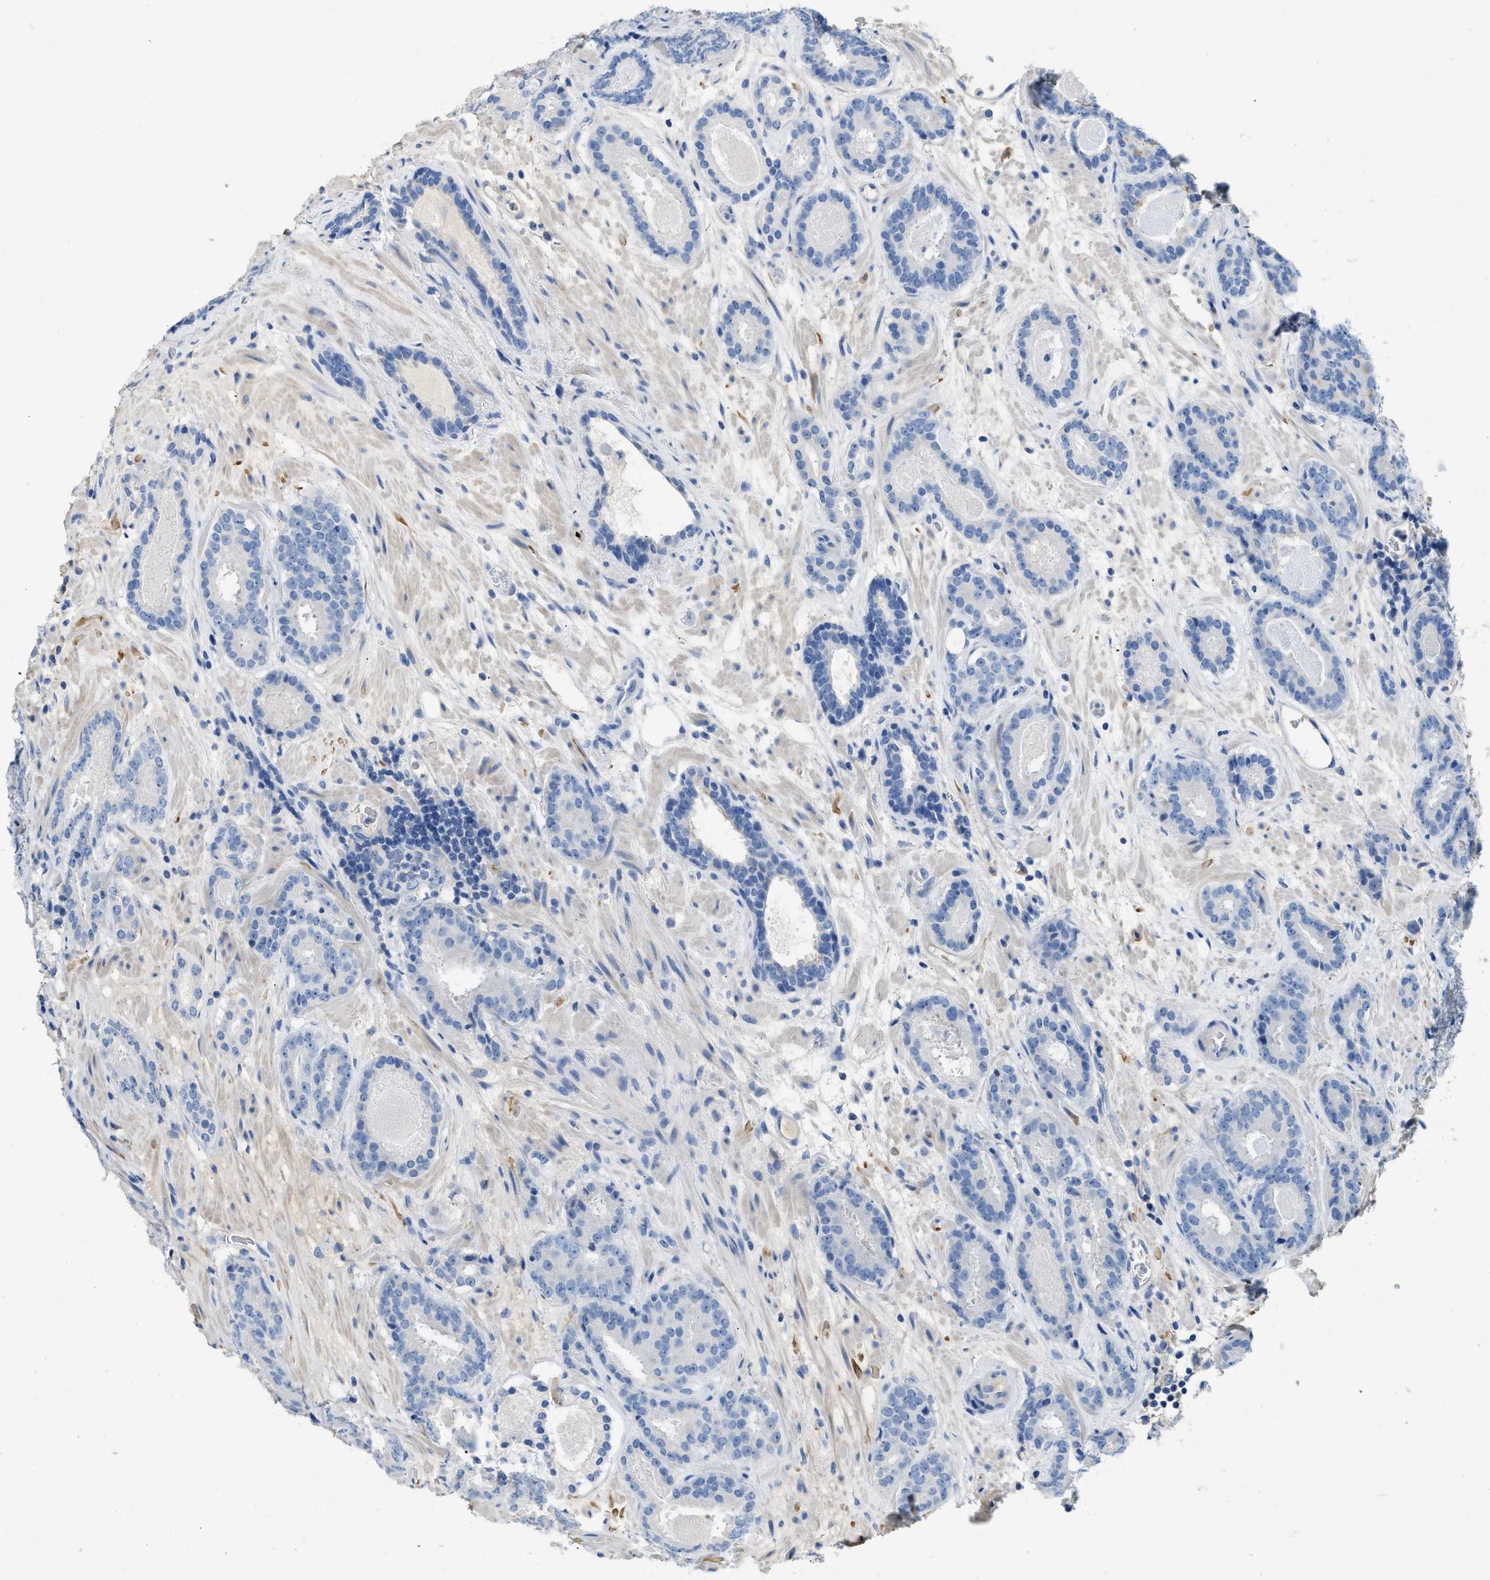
{"staining": {"intensity": "negative", "quantity": "none", "location": "none"}, "tissue": "prostate cancer", "cell_type": "Tumor cells", "image_type": "cancer", "snomed": [{"axis": "morphology", "description": "Adenocarcinoma, Low grade"}, {"axis": "topography", "description": "Prostate"}], "caption": "Protein analysis of low-grade adenocarcinoma (prostate) shows no significant staining in tumor cells. (Stains: DAB IHC with hematoxylin counter stain, Microscopy: brightfield microscopy at high magnification).", "gene": "C1S", "patient": {"sex": "male", "age": 69}}